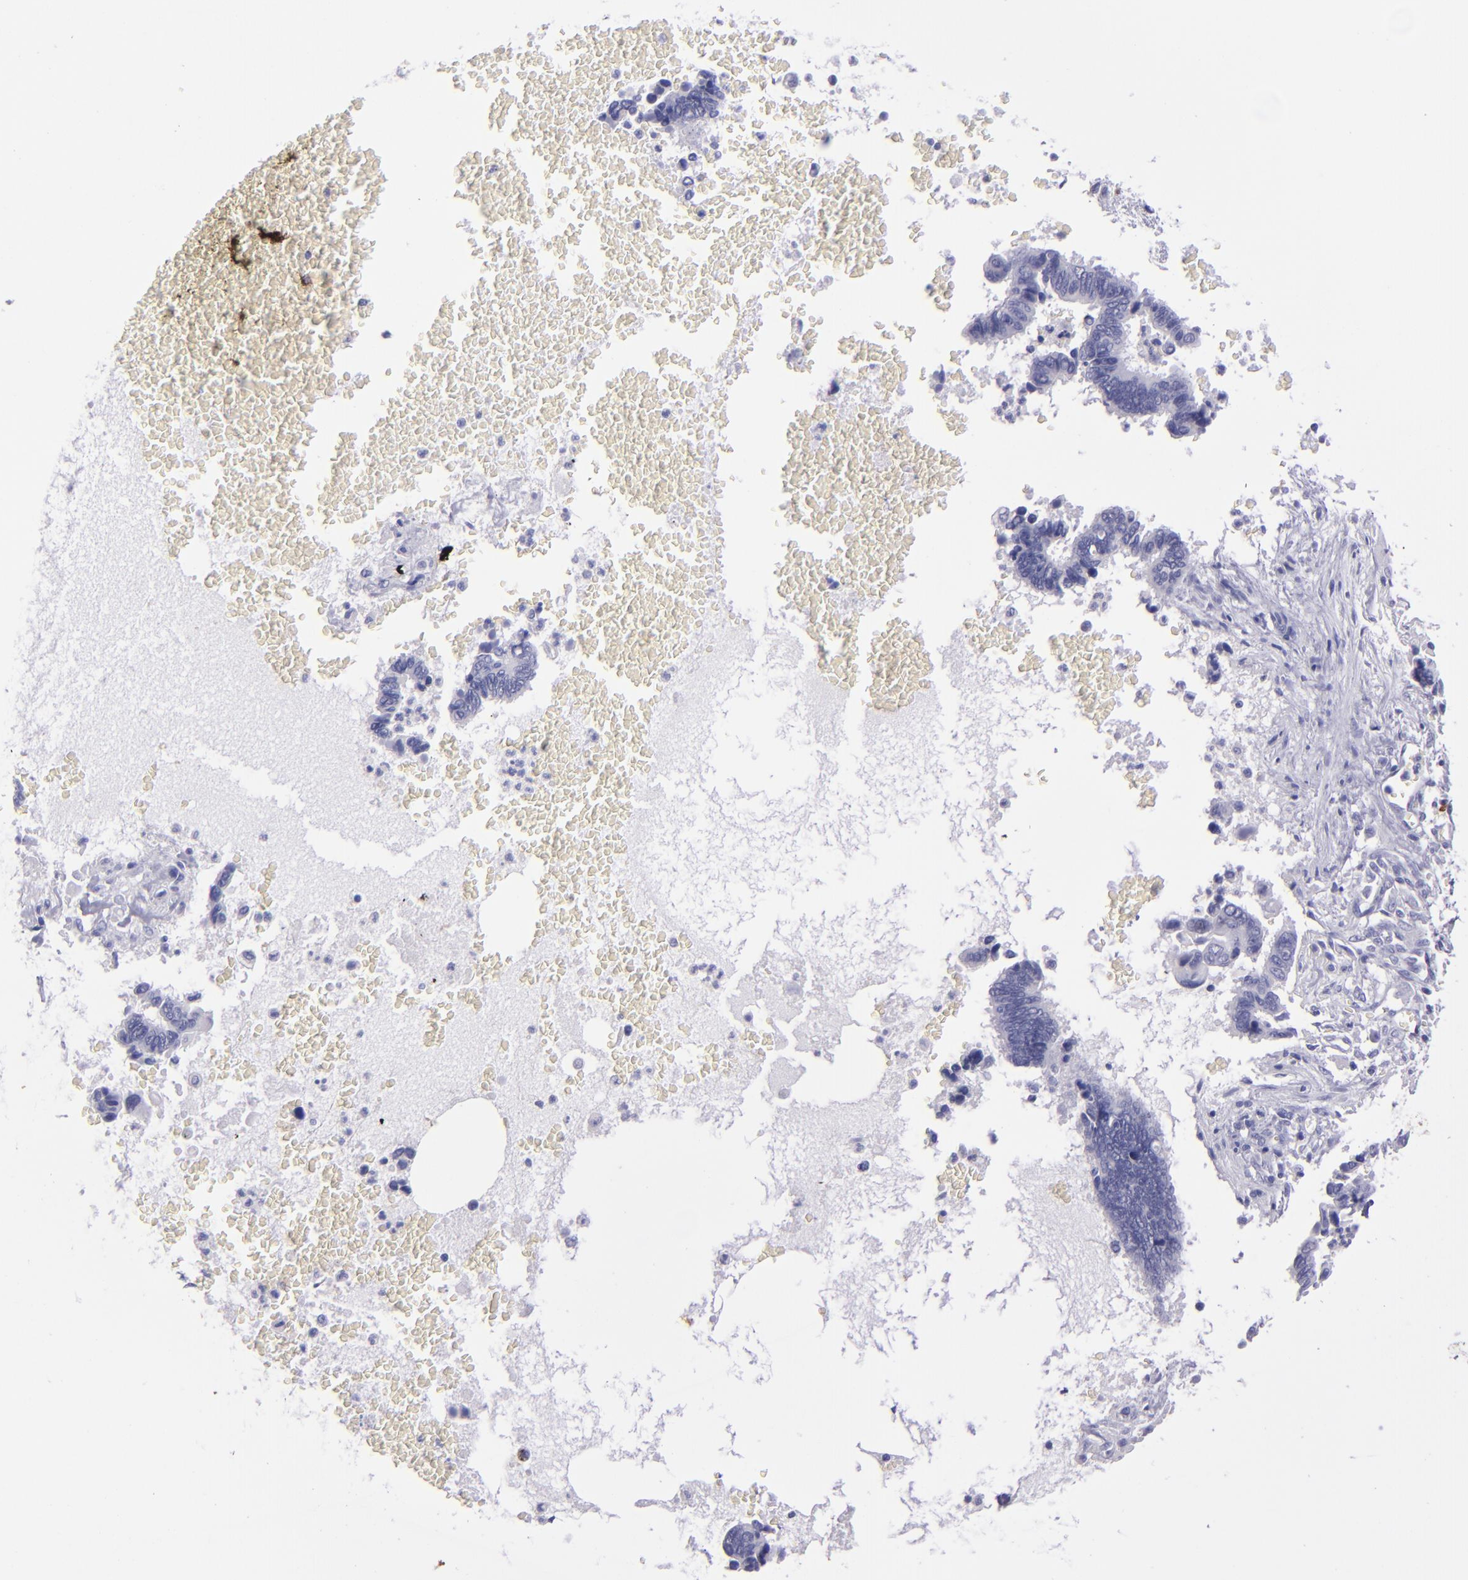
{"staining": {"intensity": "negative", "quantity": "none", "location": "none"}, "tissue": "pancreatic cancer", "cell_type": "Tumor cells", "image_type": "cancer", "snomed": [{"axis": "morphology", "description": "Adenocarcinoma, NOS"}, {"axis": "topography", "description": "Pancreas"}], "caption": "IHC of adenocarcinoma (pancreatic) demonstrates no positivity in tumor cells.", "gene": "TNNT3", "patient": {"sex": "female", "age": 70}}